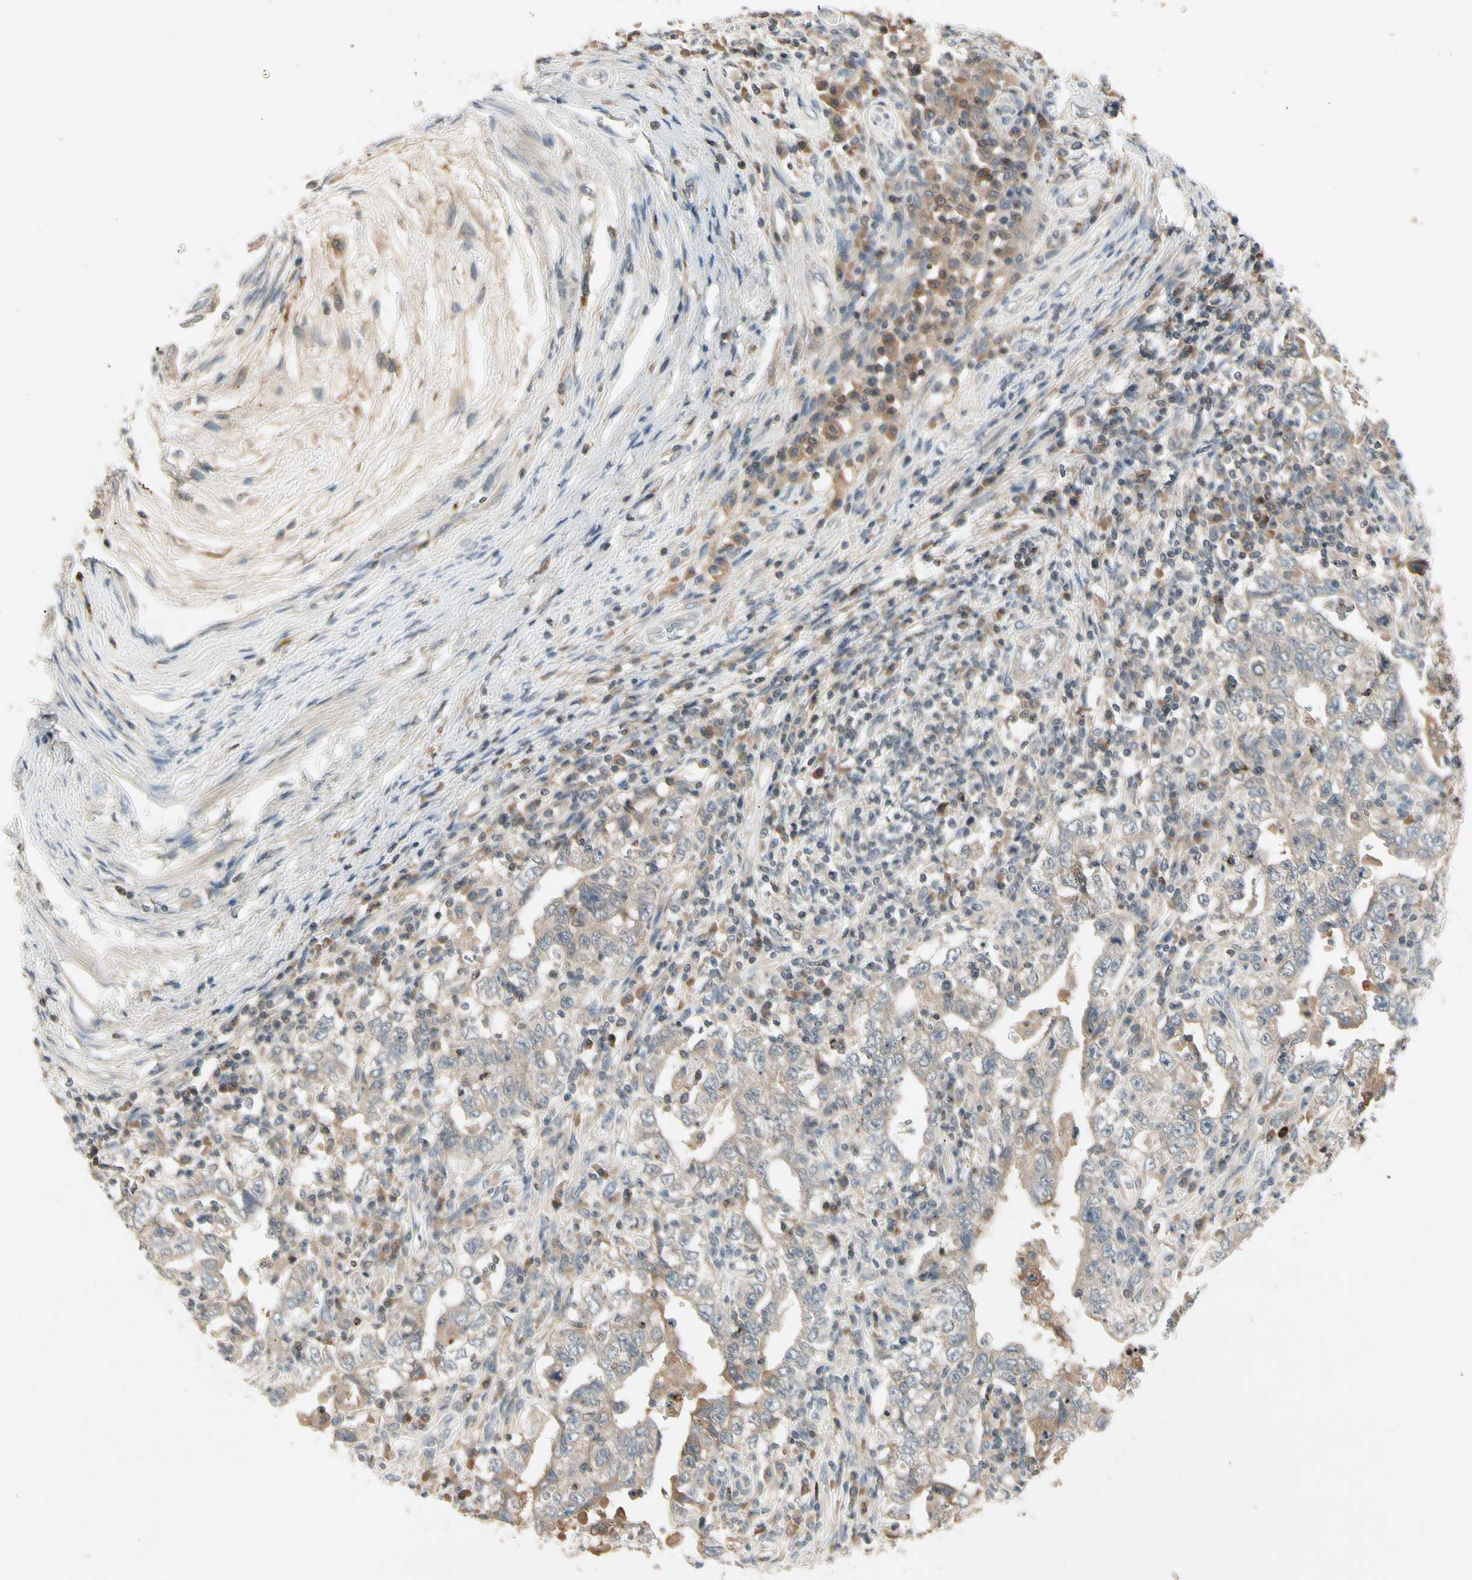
{"staining": {"intensity": "weak", "quantity": "25%-75%", "location": "cytoplasmic/membranous"}, "tissue": "testis cancer", "cell_type": "Tumor cells", "image_type": "cancer", "snomed": [{"axis": "morphology", "description": "Carcinoma, Embryonal, NOS"}, {"axis": "topography", "description": "Testis"}], "caption": "An immunohistochemistry image of tumor tissue is shown. Protein staining in brown labels weak cytoplasmic/membranous positivity in embryonal carcinoma (testis) within tumor cells.", "gene": "CCL4", "patient": {"sex": "male", "age": 26}}